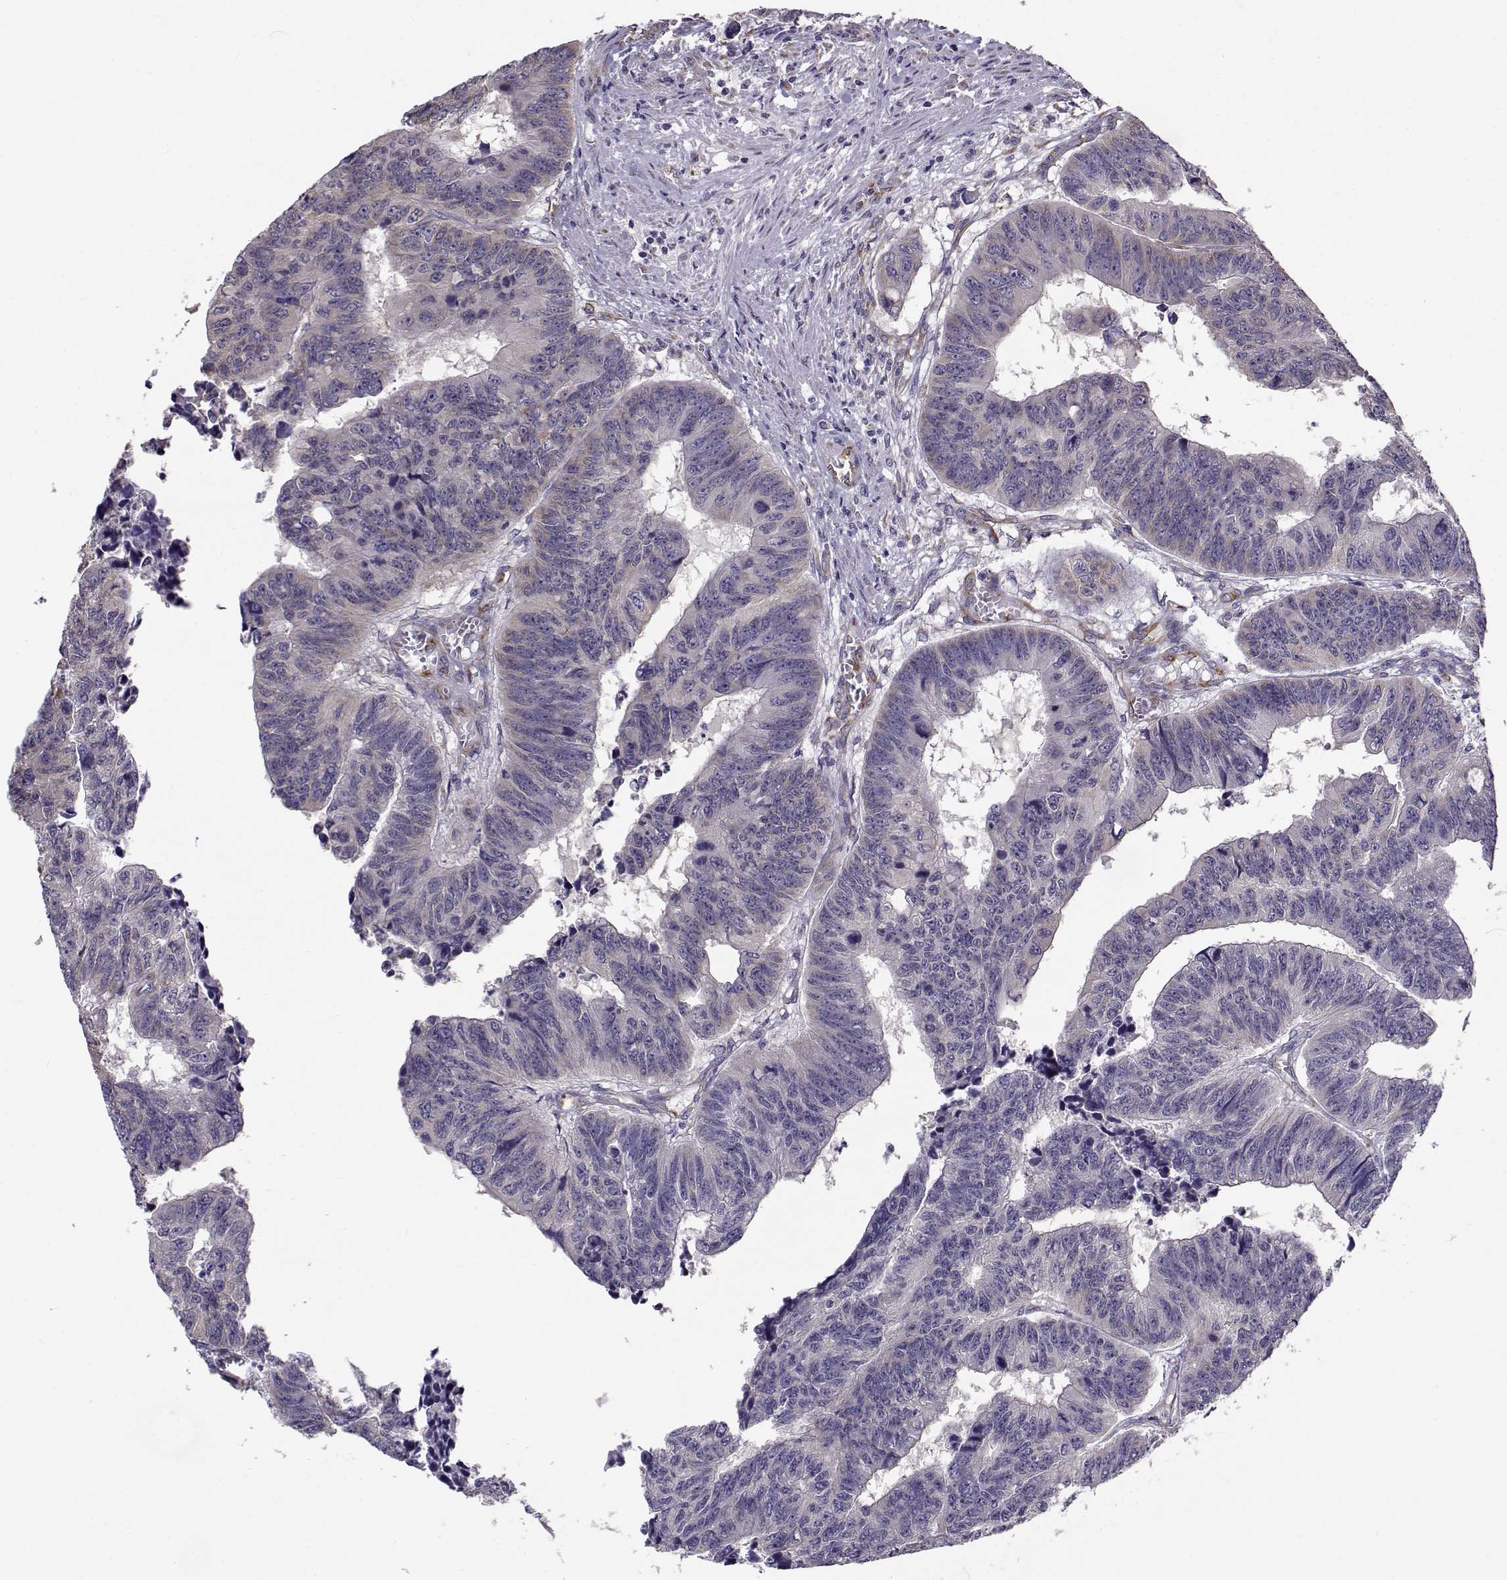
{"staining": {"intensity": "weak", "quantity": "<25%", "location": "cytoplasmic/membranous"}, "tissue": "colorectal cancer", "cell_type": "Tumor cells", "image_type": "cancer", "snomed": [{"axis": "morphology", "description": "Adenocarcinoma, NOS"}, {"axis": "topography", "description": "Rectum"}], "caption": "Immunohistochemistry histopathology image of neoplastic tissue: colorectal cancer stained with DAB reveals no significant protein staining in tumor cells.", "gene": "BEND6", "patient": {"sex": "female", "age": 85}}